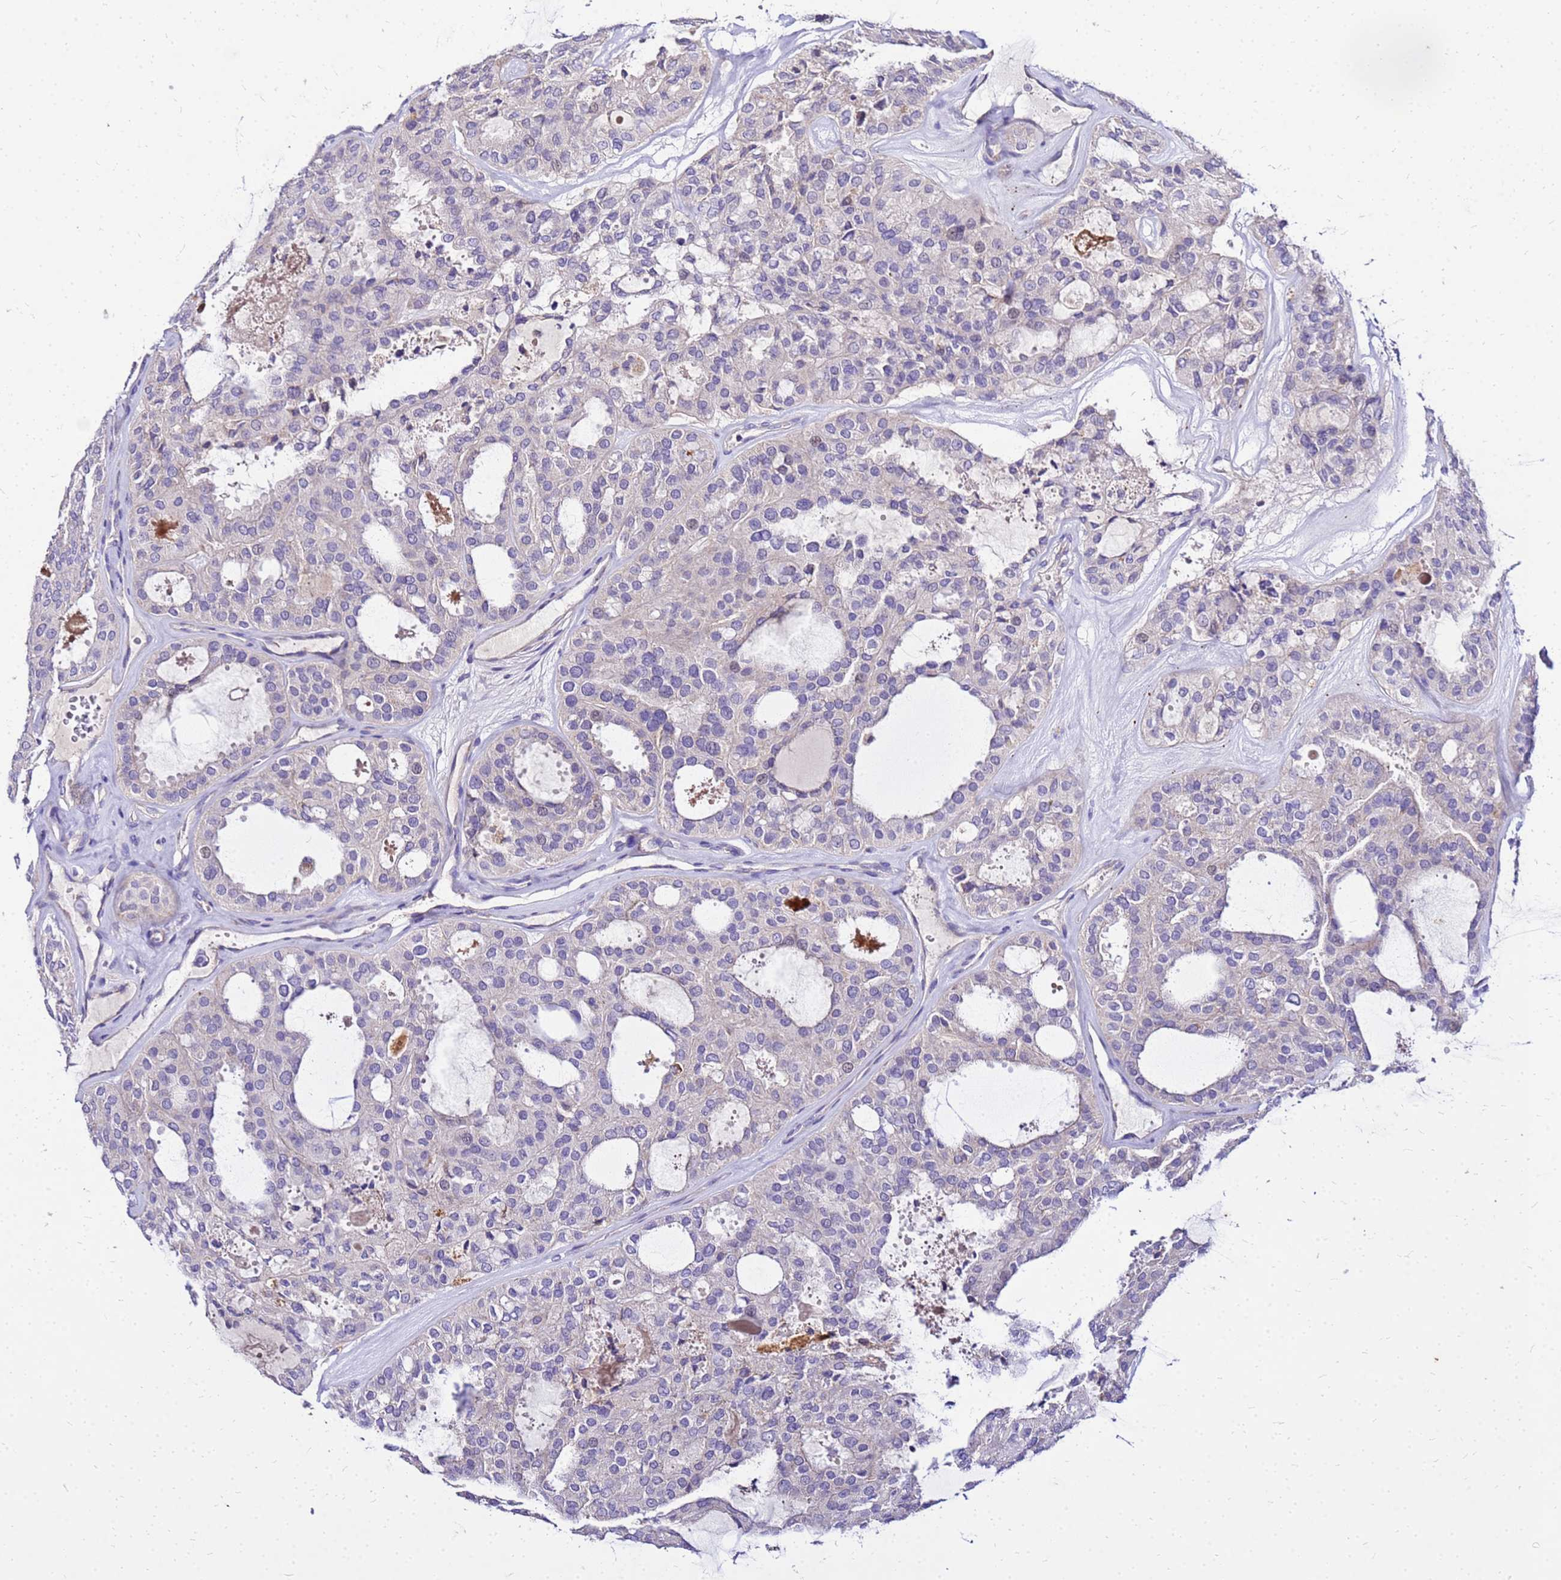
{"staining": {"intensity": "negative", "quantity": "none", "location": "none"}, "tissue": "thyroid cancer", "cell_type": "Tumor cells", "image_type": "cancer", "snomed": [{"axis": "morphology", "description": "Follicular adenoma carcinoma, NOS"}, {"axis": "topography", "description": "Thyroid gland"}], "caption": "The immunohistochemistry micrograph has no significant expression in tumor cells of thyroid cancer (follicular adenoma carcinoma) tissue.", "gene": "COX14", "patient": {"sex": "male", "age": 75}}